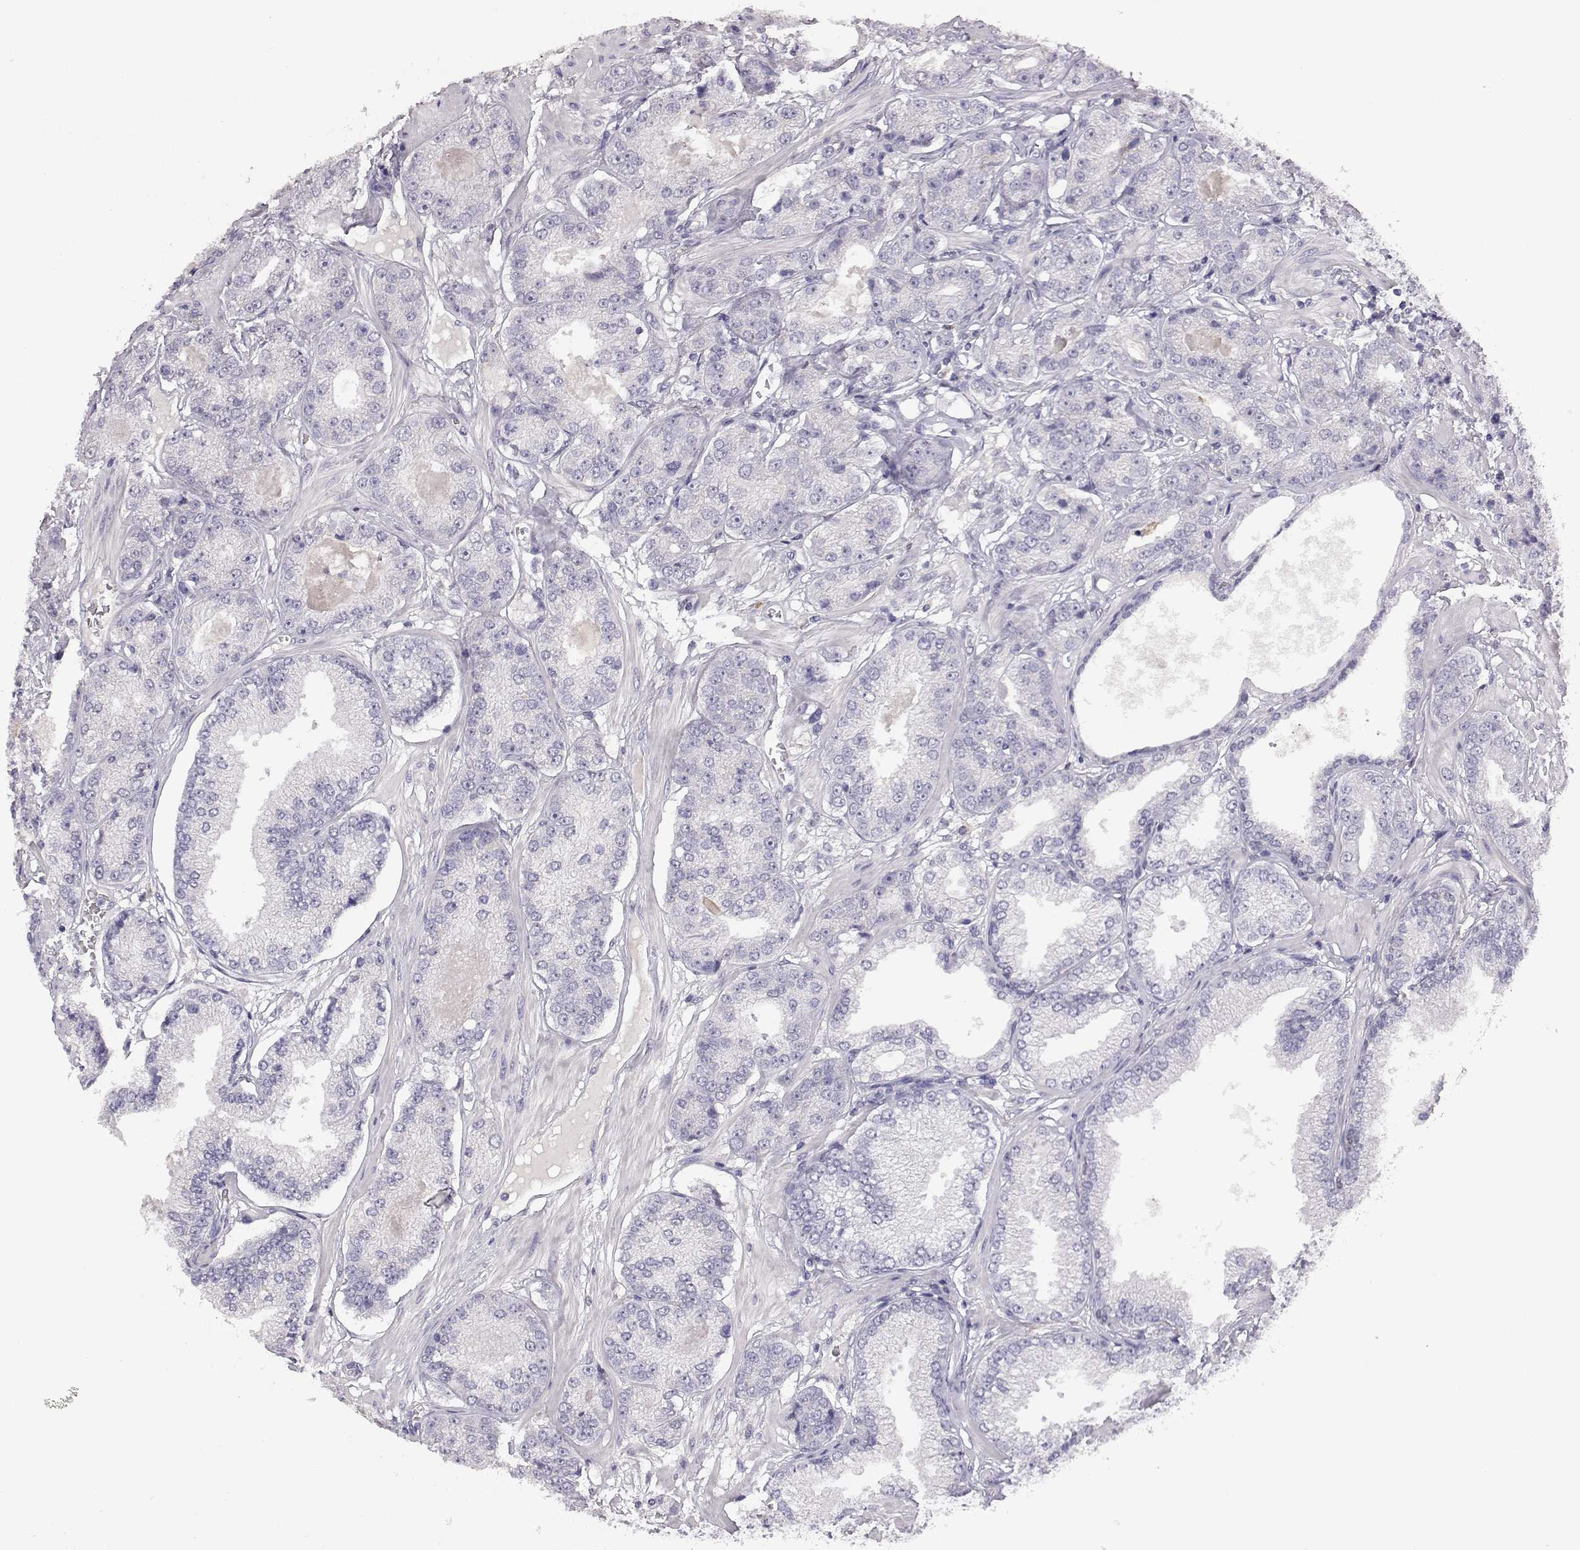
{"staining": {"intensity": "negative", "quantity": "none", "location": "none"}, "tissue": "prostate cancer", "cell_type": "Tumor cells", "image_type": "cancer", "snomed": [{"axis": "morphology", "description": "Adenocarcinoma, NOS"}, {"axis": "topography", "description": "Prostate"}], "caption": "Immunohistochemistry image of neoplastic tissue: prostate adenocarcinoma stained with DAB (3,3'-diaminobenzidine) displays no significant protein positivity in tumor cells.", "gene": "AKR1B1", "patient": {"sex": "male", "age": 64}}